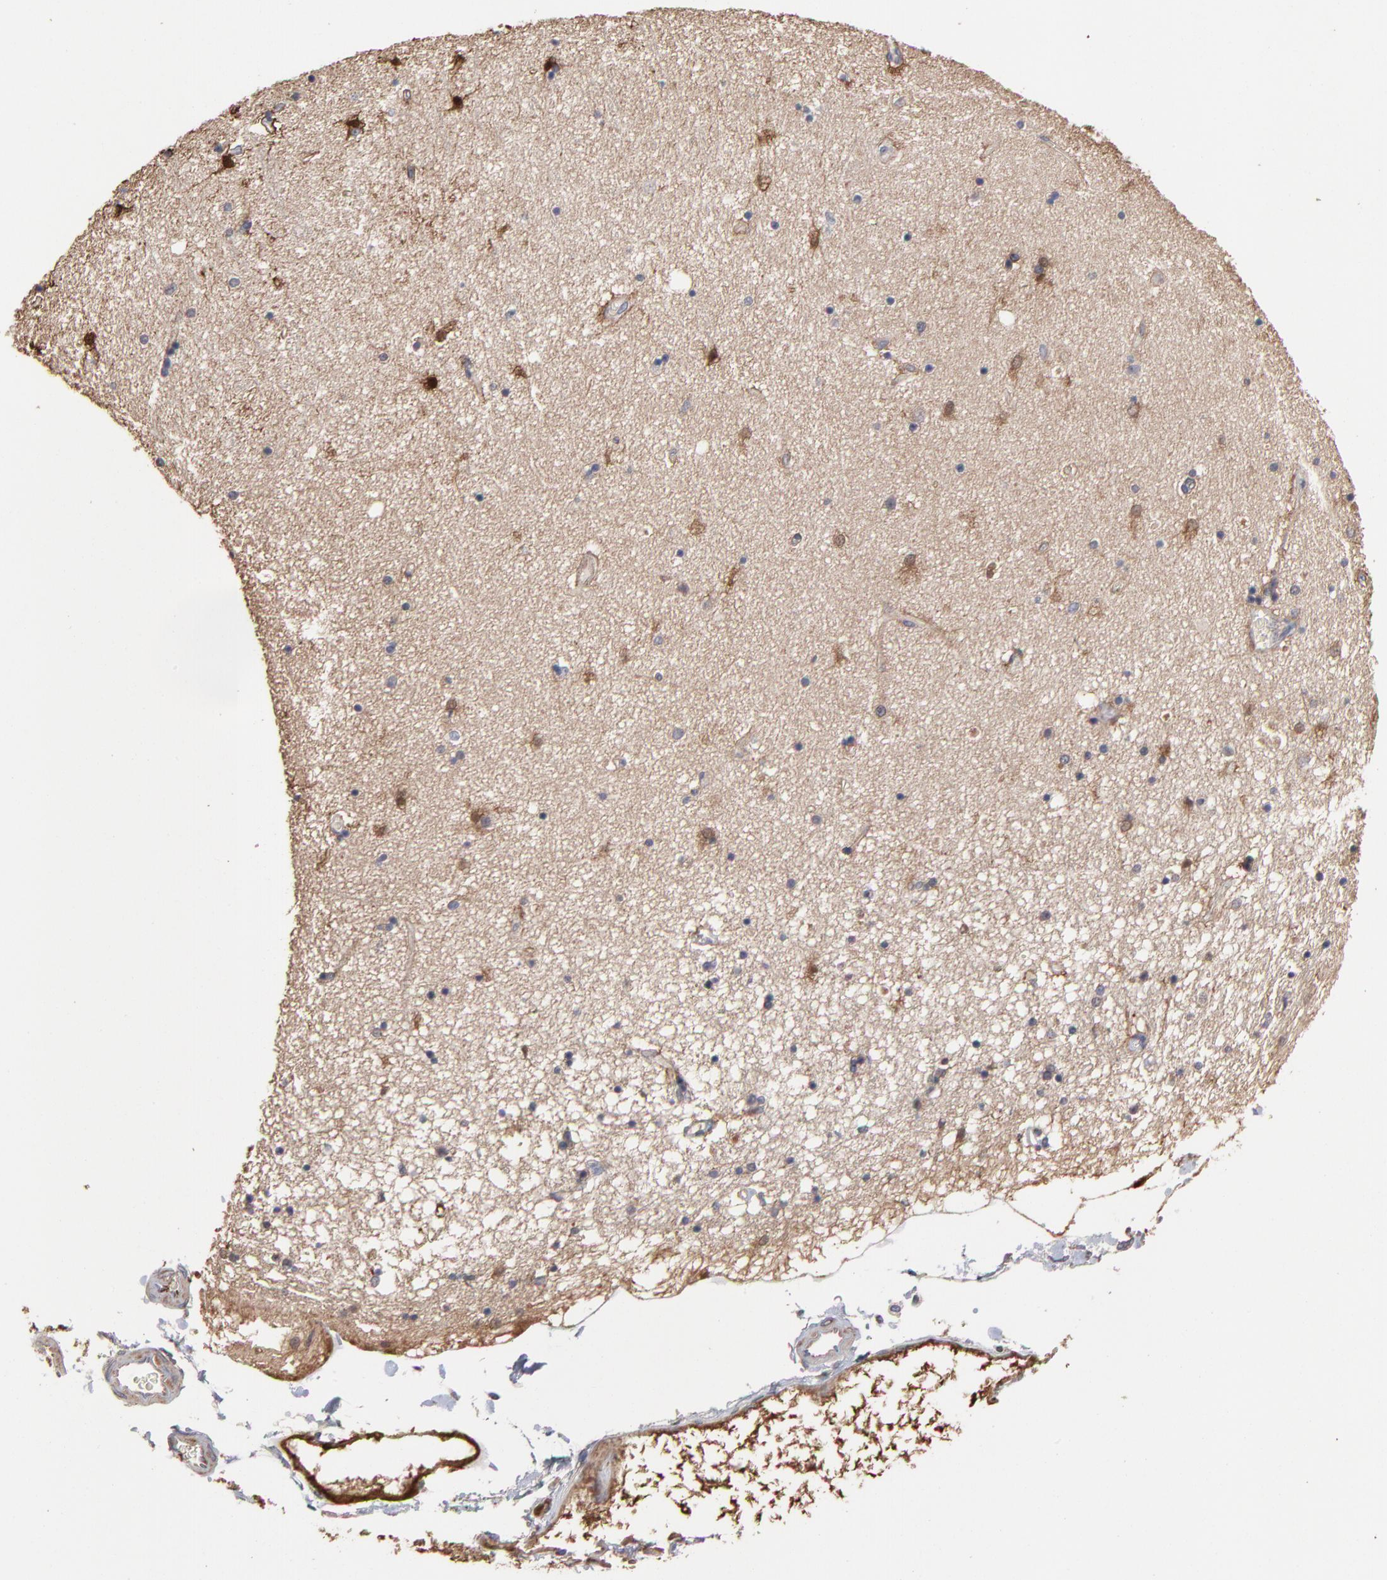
{"staining": {"intensity": "weak", "quantity": "<25%", "location": "cytoplasmic/membranous"}, "tissue": "hippocampus", "cell_type": "Glial cells", "image_type": "normal", "snomed": [{"axis": "morphology", "description": "Normal tissue, NOS"}, {"axis": "topography", "description": "Hippocampus"}], "caption": "There is no significant expression in glial cells of hippocampus.", "gene": "NFKBIA", "patient": {"sex": "female", "age": 54}}